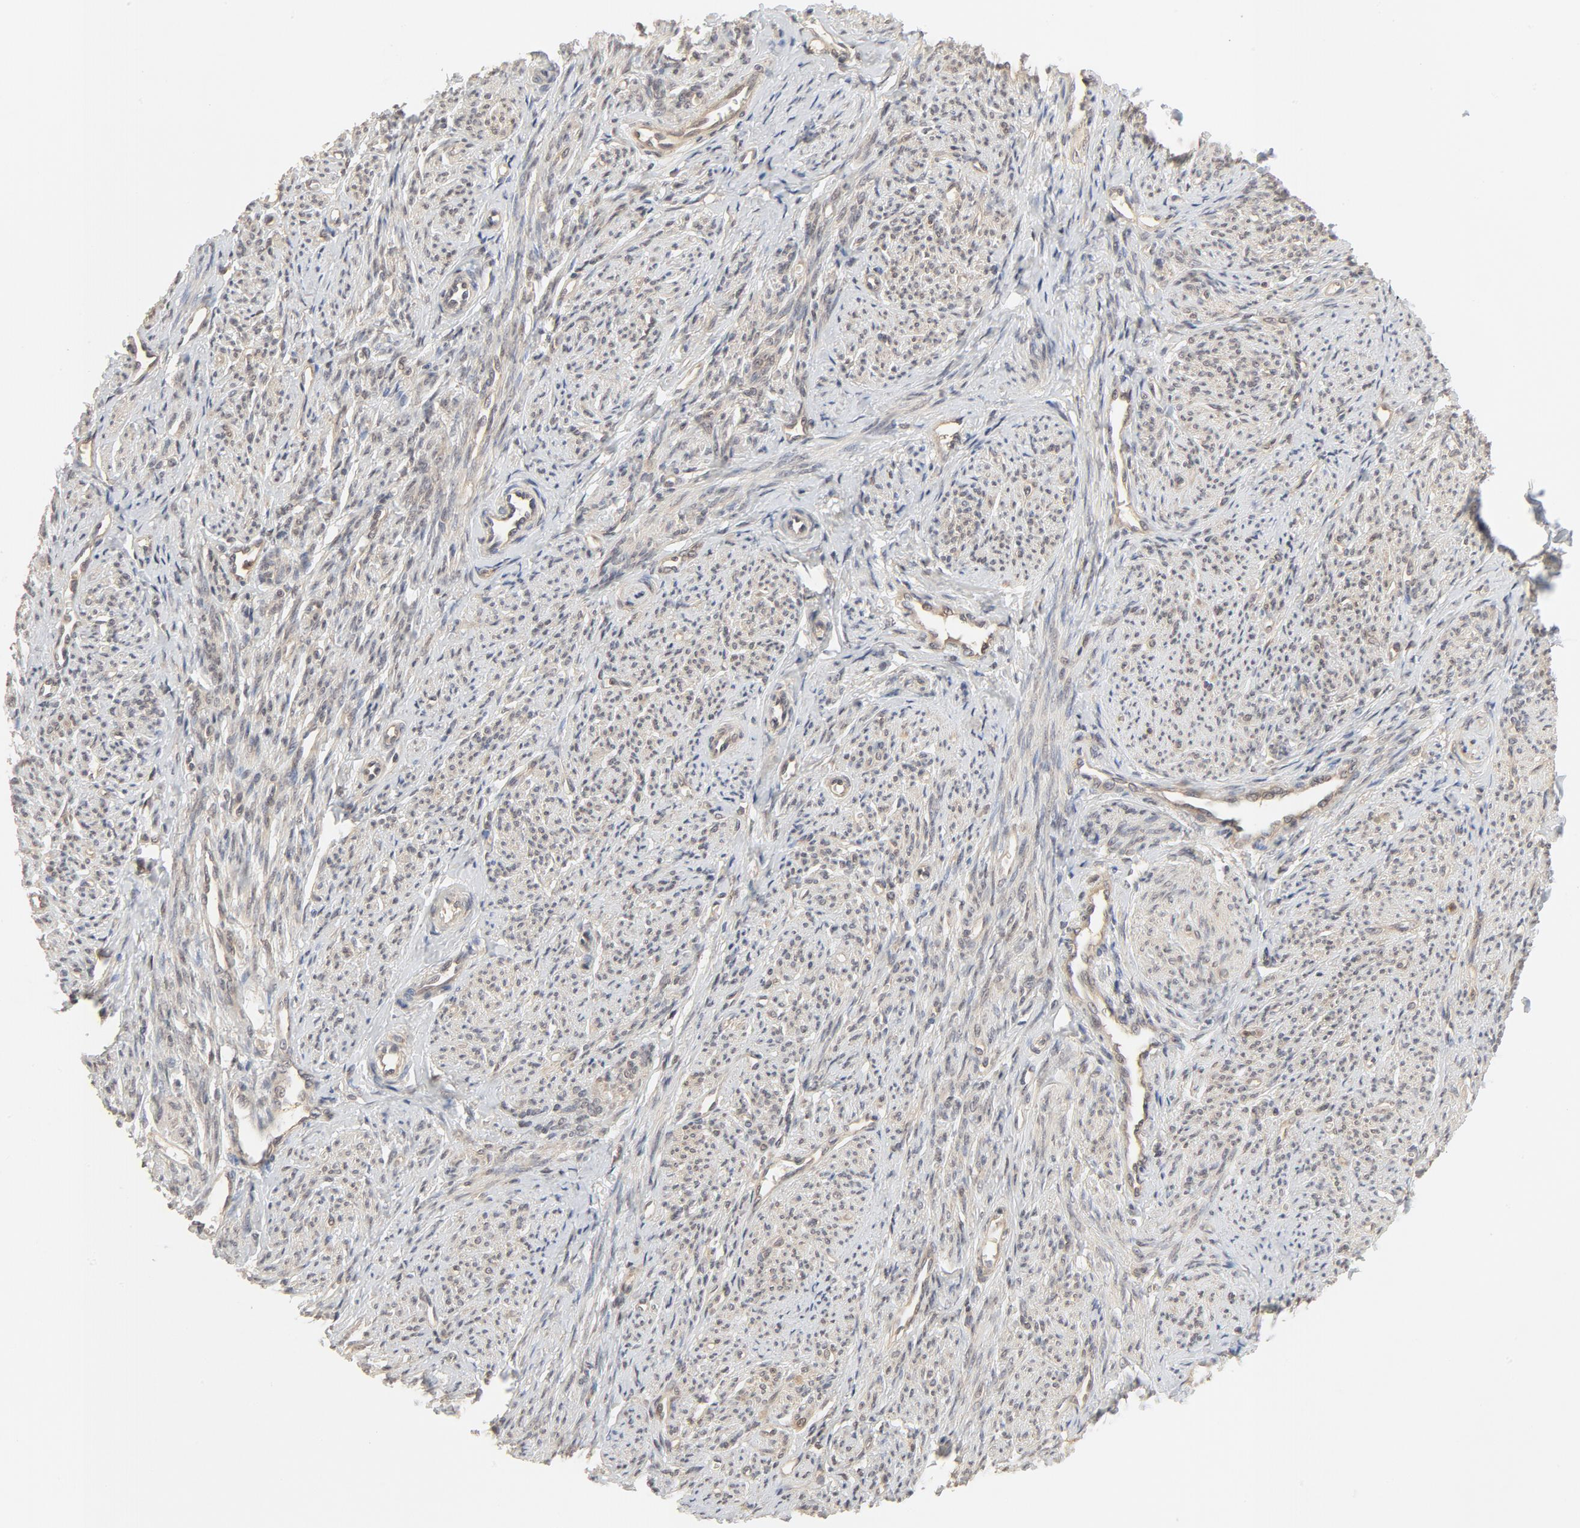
{"staining": {"intensity": "weak", "quantity": ">75%", "location": "cytoplasmic/membranous,nuclear"}, "tissue": "smooth muscle", "cell_type": "Smooth muscle cells", "image_type": "normal", "snomed": [{"axis": "morphology", "description": "Normal tissue, NOS"}, {"axis": "topography", "description": "Smooth muscle"}], "caption": "High-power microscopy captured an immunohistochemistry image of benign smooth muscle, revealing weak cytoplasmic/membranous,nuclear expression in approximately >75% of smooth muscle cells.", "gene": "NEDD8", "patient": {"sex": "female", "age": 65}}